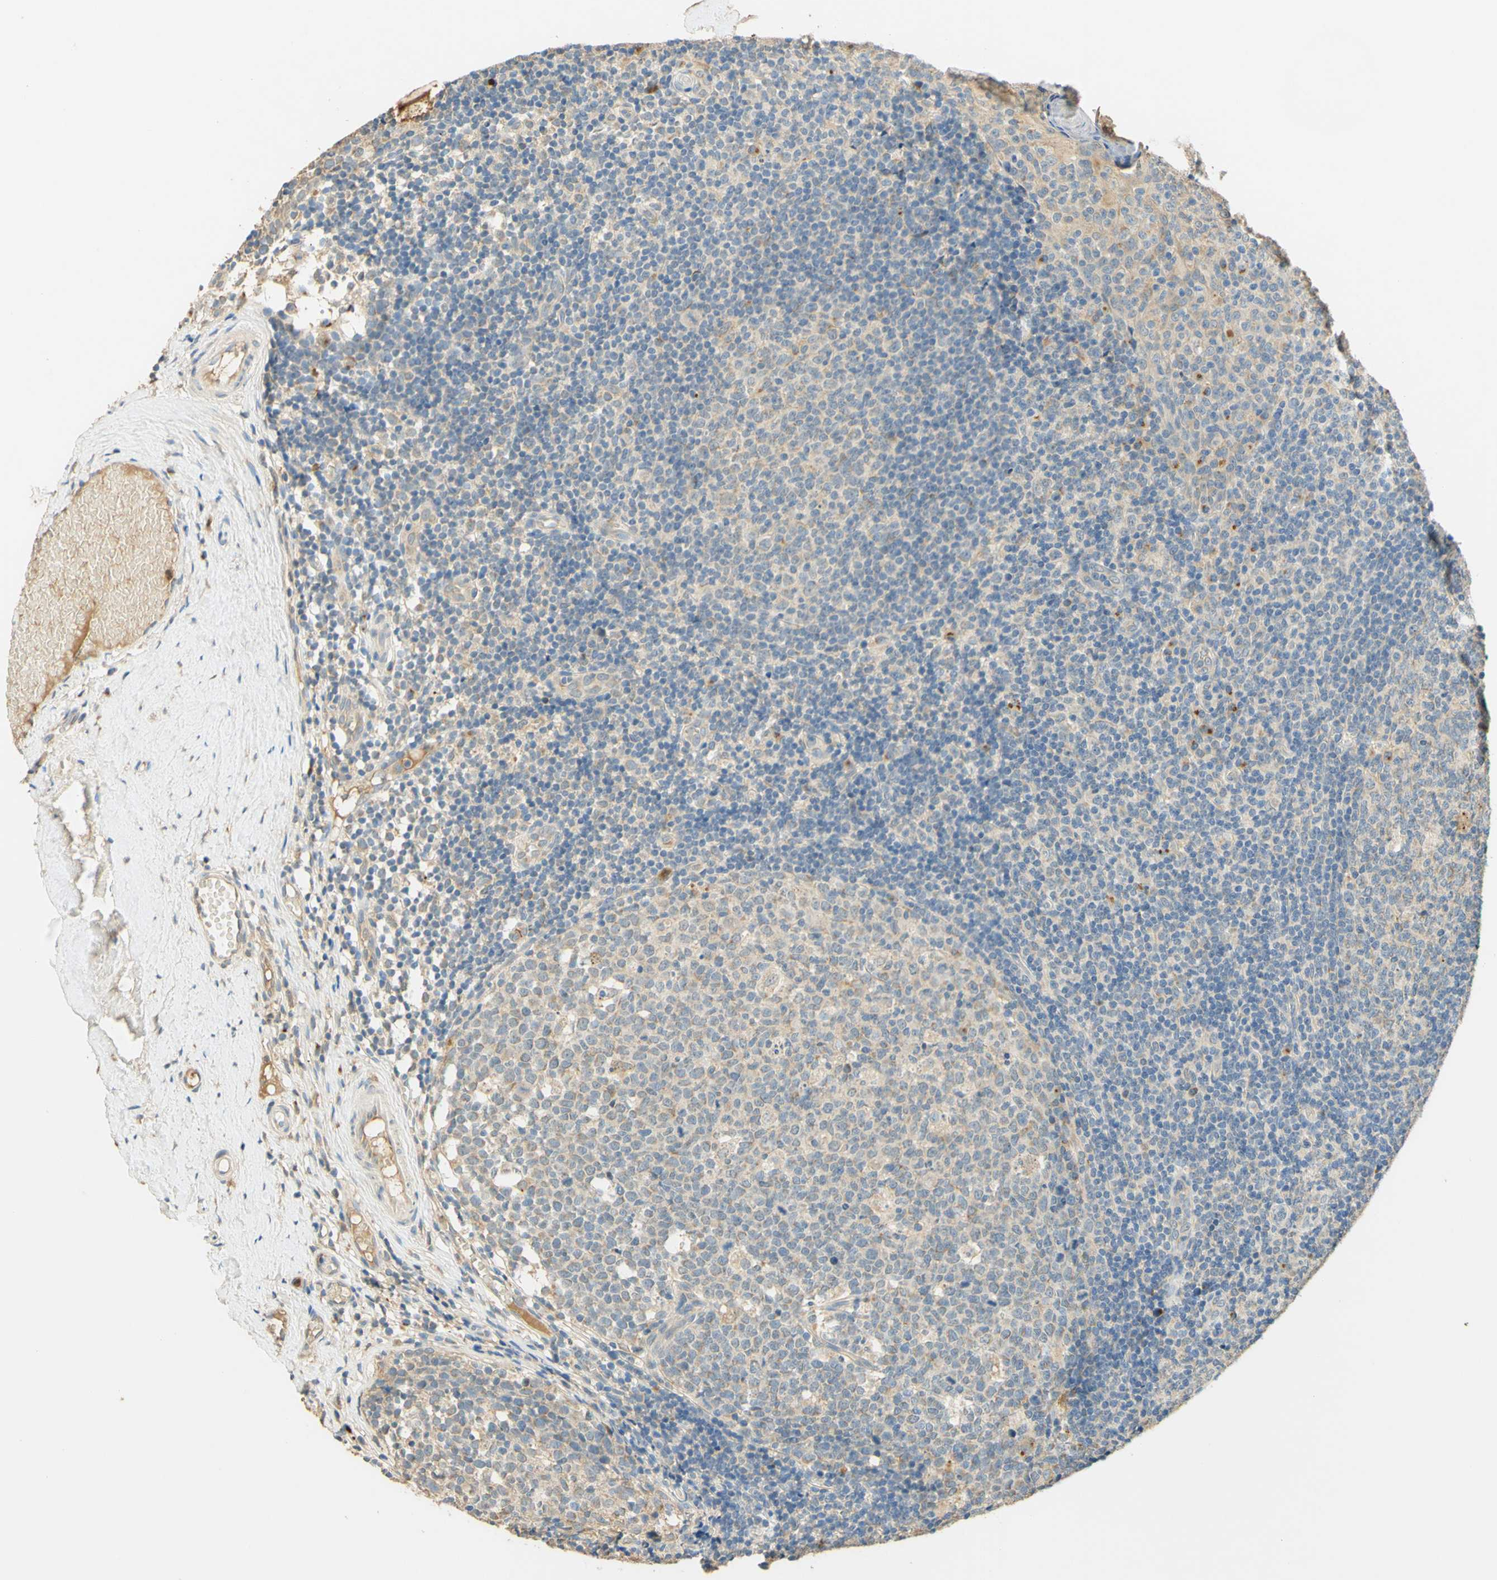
{"staining": {"intensity": "negative", "quantity": "none", "location": "none"}, "tissue": "tonsil", "cell_type": "Germinal center cells", "image_type": "normal", "snomed": [{"axis": "morphology", "description": "Normal tissue, NOS"}, {"axis": "topography", "description": "Tonsil"}], "caption": "This is an immunohistochemistry image of benign human tonsil. There is no staining in germinal center cells.", "gene": "ENTREP2", "patient": {"sex": "female", "age": 19}}